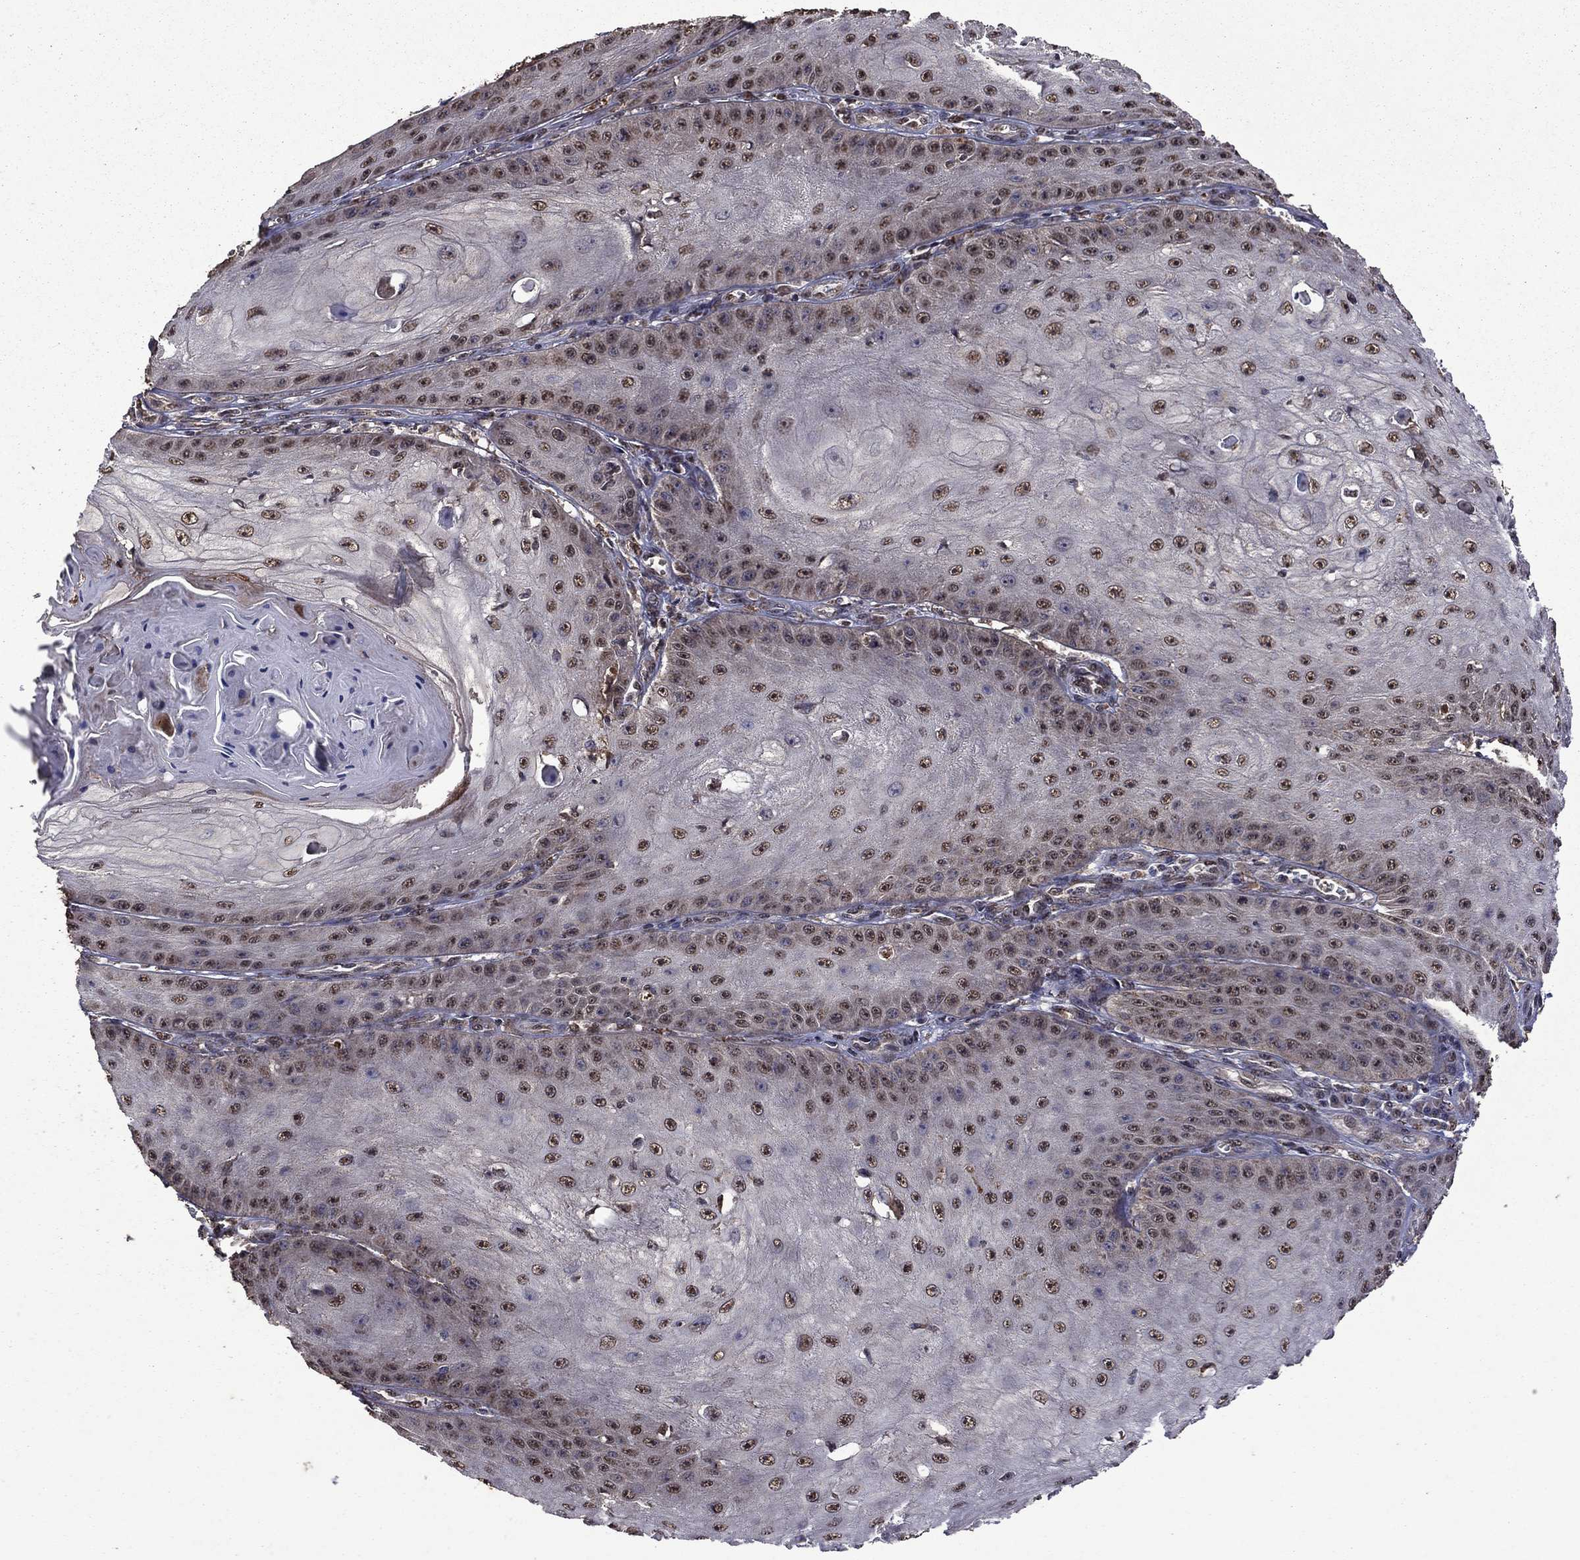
{"staining": {"intensity": "moderate", "quantity": "25%-75%", "location": "nuclear"}, "tissue": "skin cancer", "cell_type": "Tumor cells", "image_type": "cancer", "snomed": [{"axis": "morphology", "description": "Squamous cell carcinoma, NOS"}, {"axis": "topography", "description": "Skin"}], "caption": "IHC (DAB) staining of skin cancer (squamous cell carcinoma) shows moderate nuclear protein staining in approximately 25%-75% of tumor cells.", "gene": "ITM2B", "patient": {"sex": "male", "age": 70}}